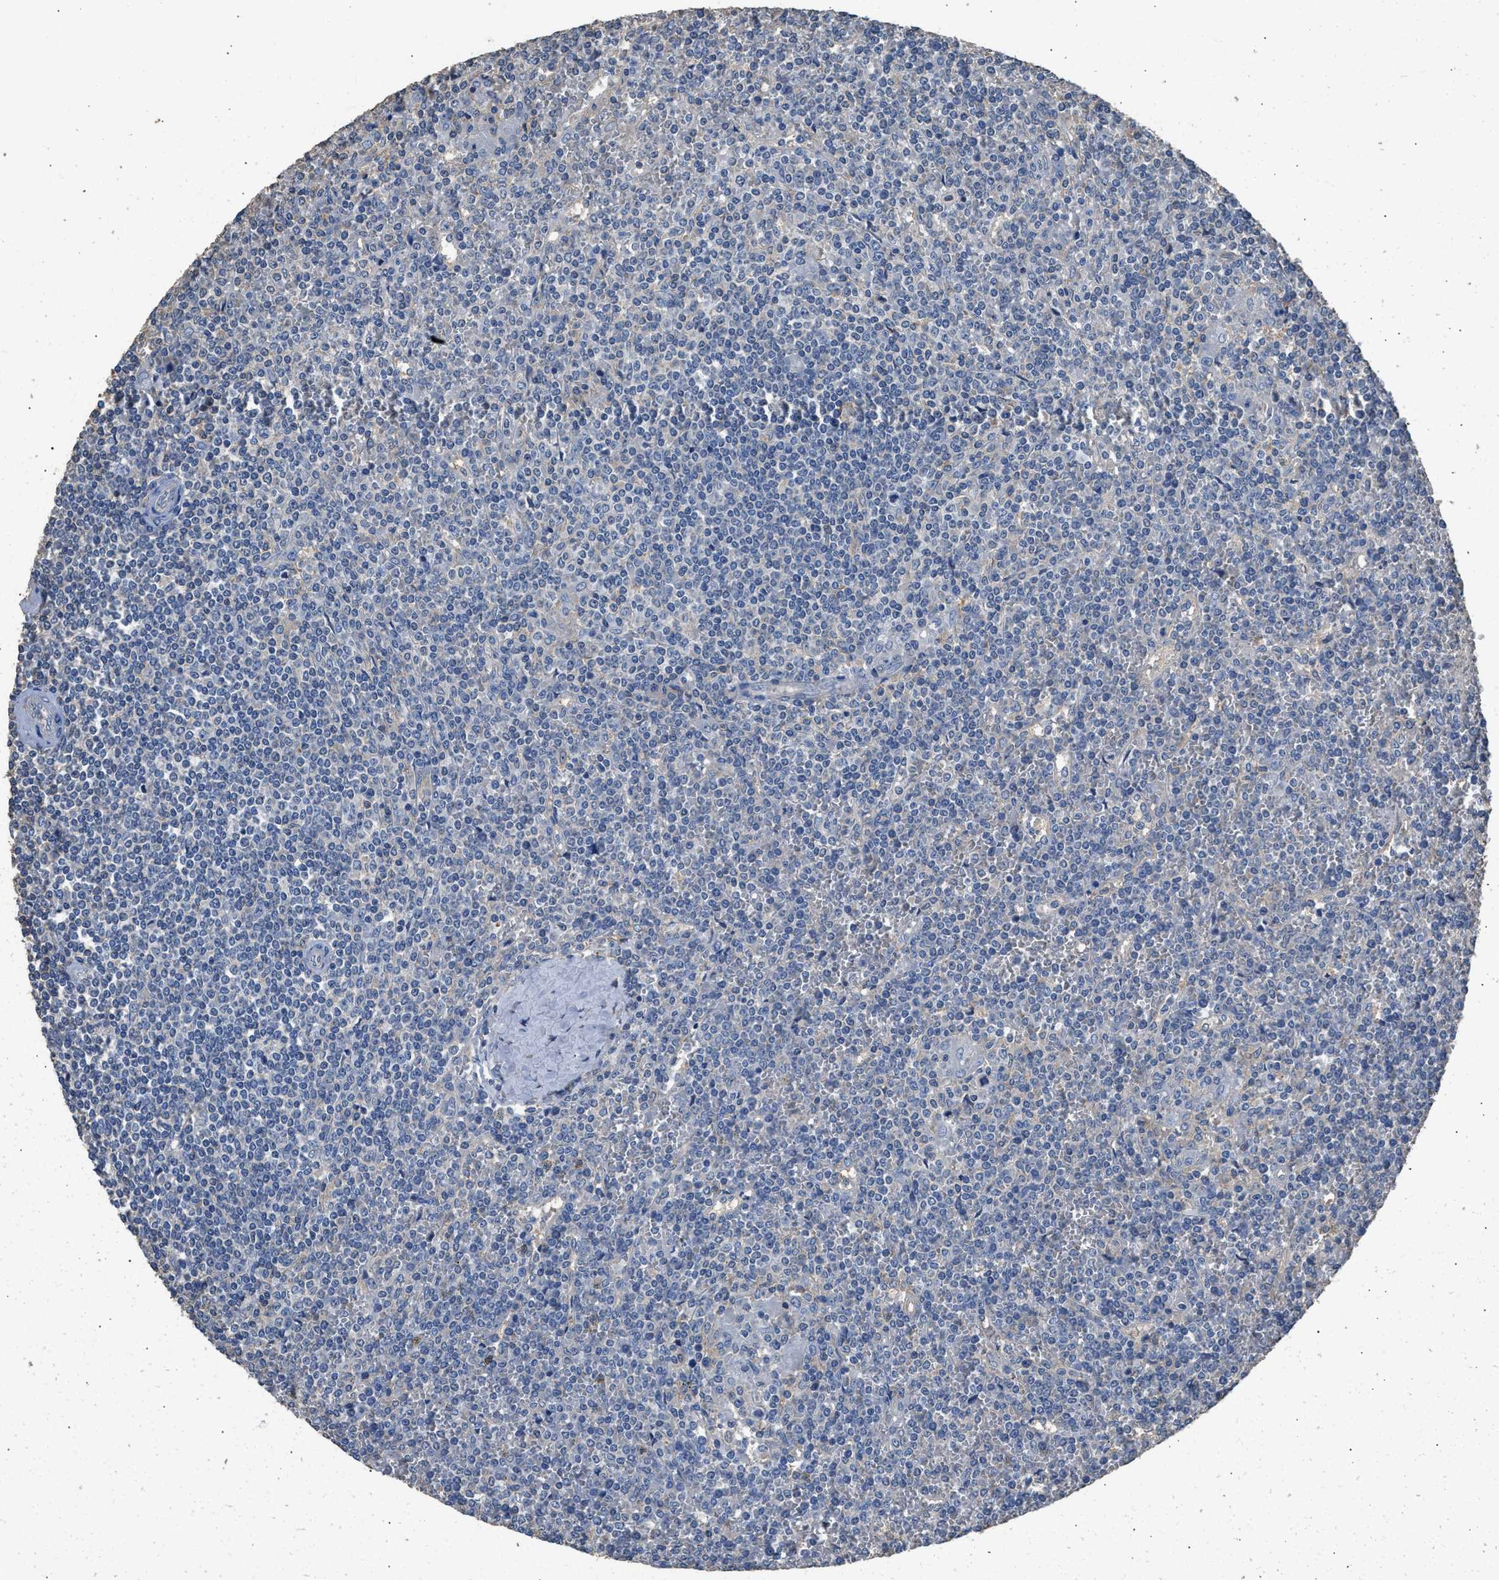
{"staining": {"intensity": "negative", "quantity": "none", "location": "none"}, "tissue": "lymphoma", "cell_type": "Tumor cells", "image_type": "cancer", "snomed": [{"axis": "morphology", "description": "Malignant lymphoma, non-Hodgkin's type, Low grade"}, {"axis": "topography", "description": "Spleen"}], "caption": "A high-resolution micrograph shows IHC staining of low-grade malignant lymphoma, non-Hodgkin's type, which displays no significant expression in tumor cells. The staining is performed using DAB (3,3'-diaminobenzidine) brown chromogen with nuclei counter-stained in using hematoxylin.", "gene": "ITSN1", "patient": {"sex": "female", "age": 19}}